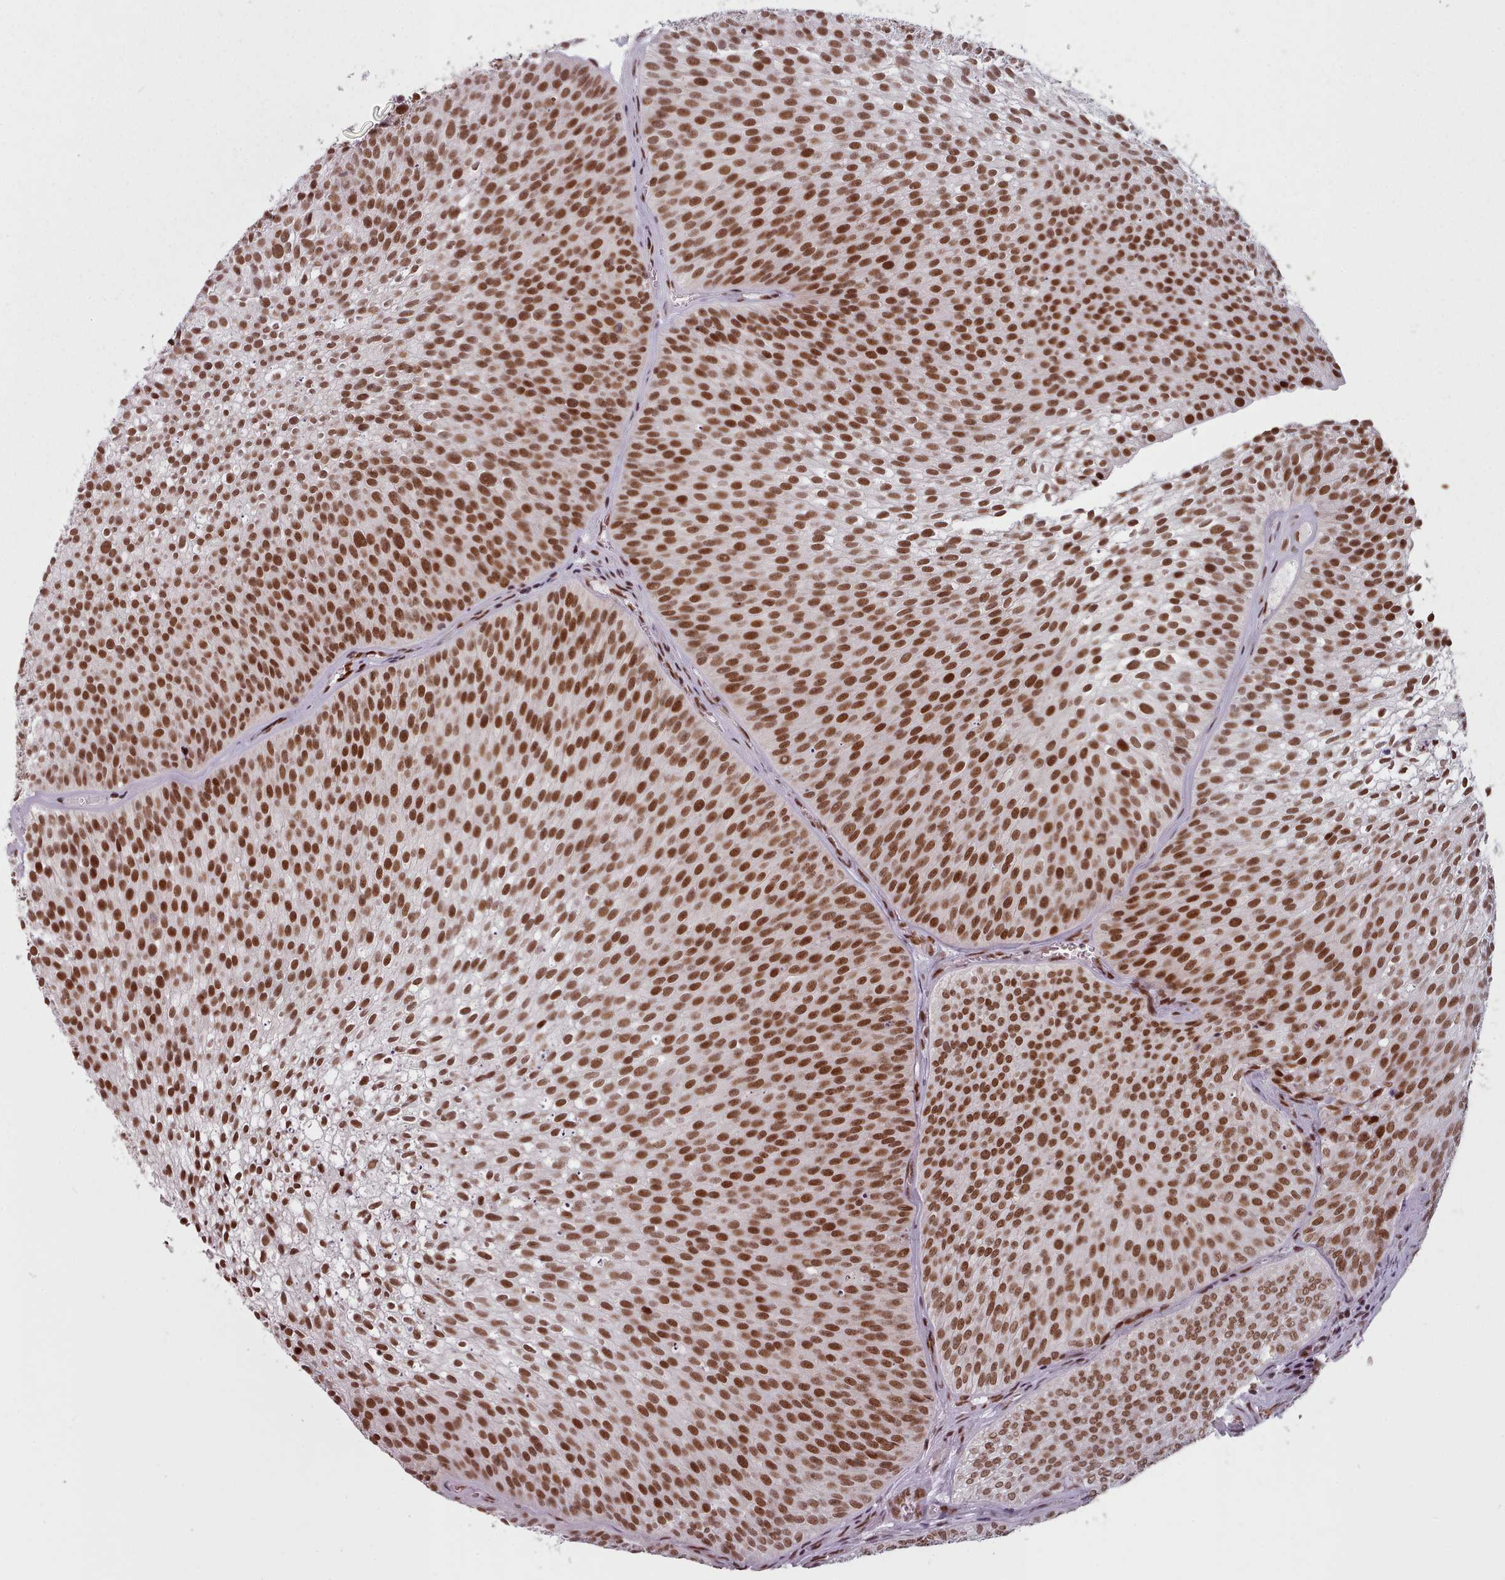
{"staining": {"intensity": "strong", "quantity": ">75%", "location": "nuclear"}, "tissue": "urothelial cancer", "cell_type": "Tumor cells", "image_type": "cancer", "snomed": [{"axis": "morphology", "description": "Urothelial carcinoma, Low grade"}, {"axis": "topography", "description": "Urinary bladder"}], "caption": "Protein staining shows strong nuclear expression in approximately >75% of tumor cells in urothelial cancer.", "gene": "SRSF9", "patient": {"sex": "male", "age": 91}}